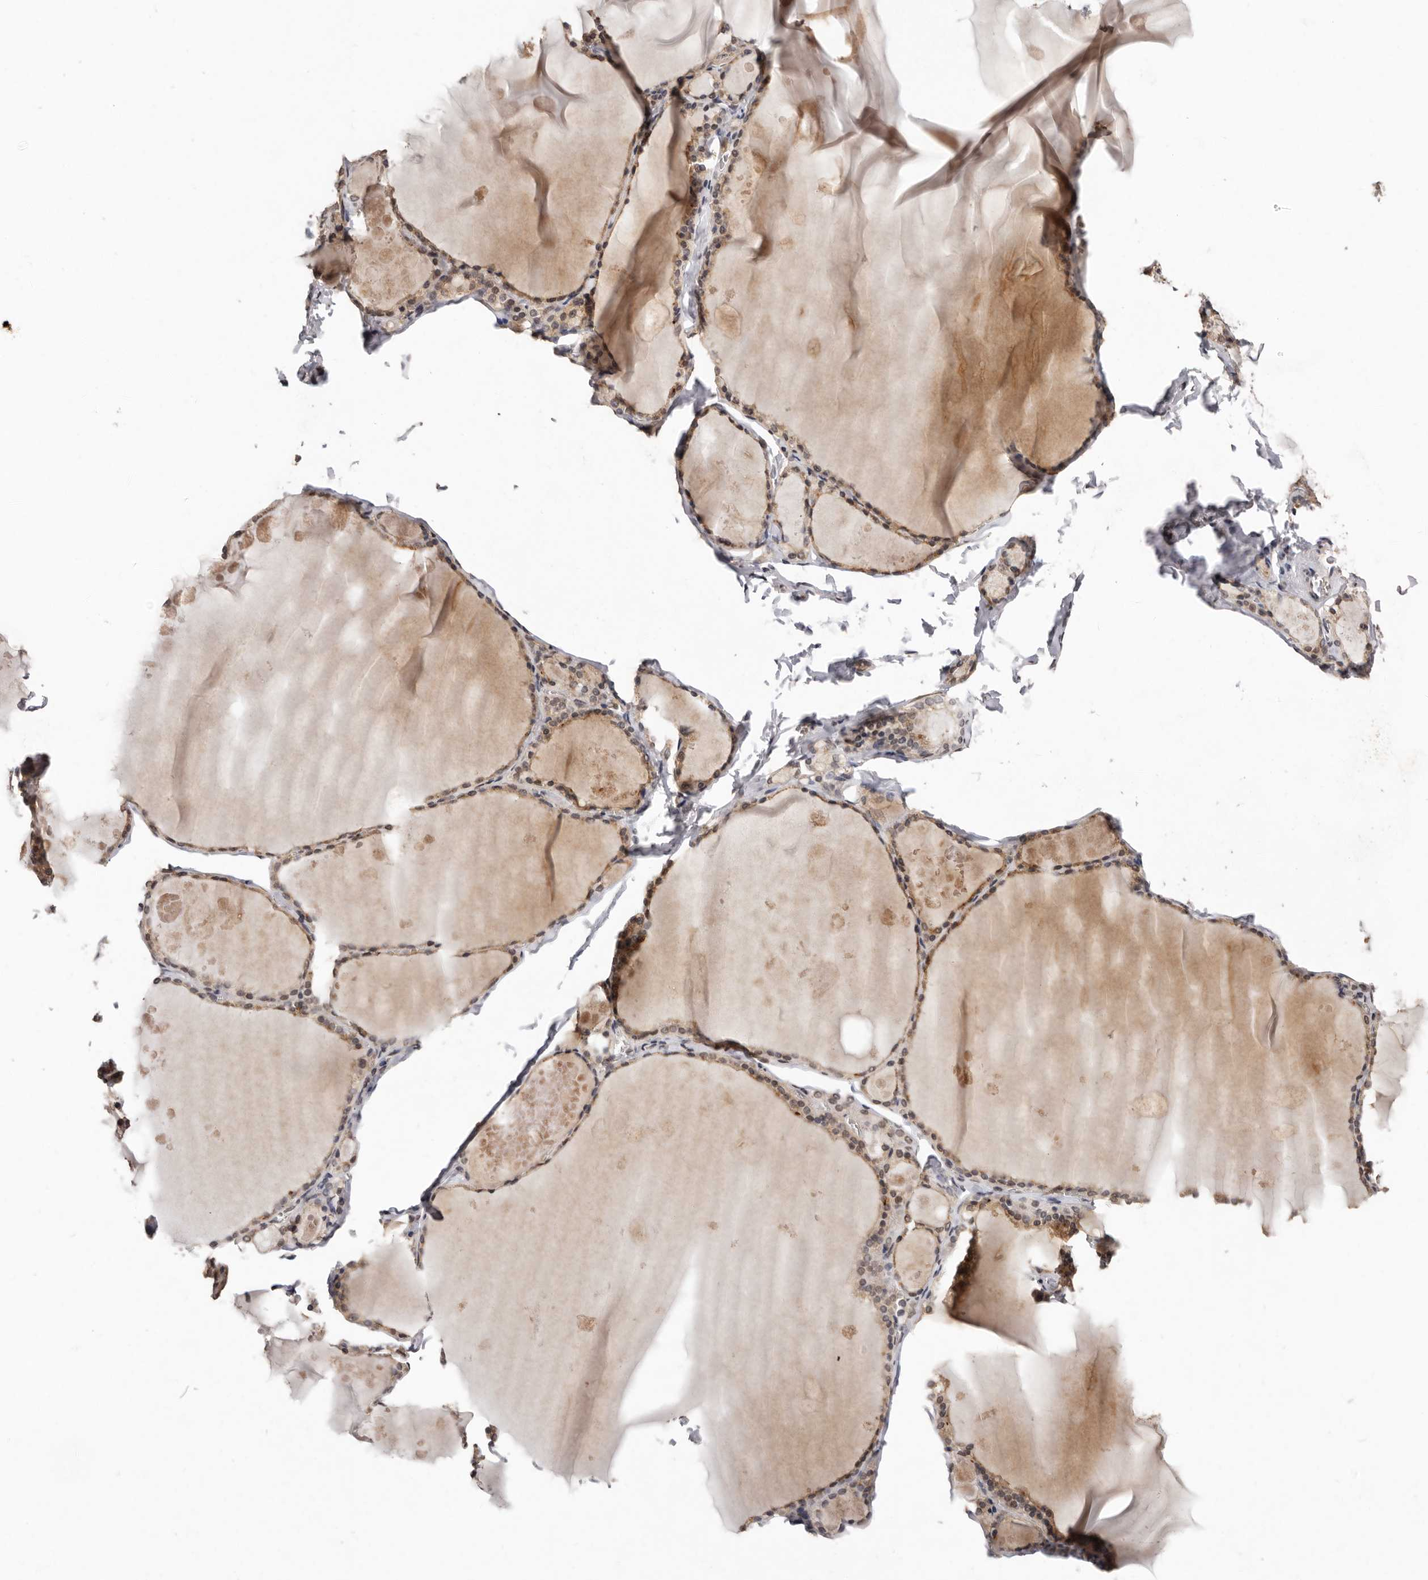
{"staining": {"intensity": "moderate", "quantity": "25%-75%", "location": "cytoplasmic/membranous"}, "tissue": "thyroid gland", "cell_type": "Glandular cells", "image_type": "normal", "snomed": [{"axis": "morphology", "description": "Normal tissue, NOS"}, {"axis": "topography", "description": "Thyroid gland"}], "caption": "A brown stain highlights moderate cytoplasmic/membranous positivity of a protein in glandular cells of normal human thyroid gland.", "gene": "SULT1E1", "patient": {"sex": "male", "age": 56}}